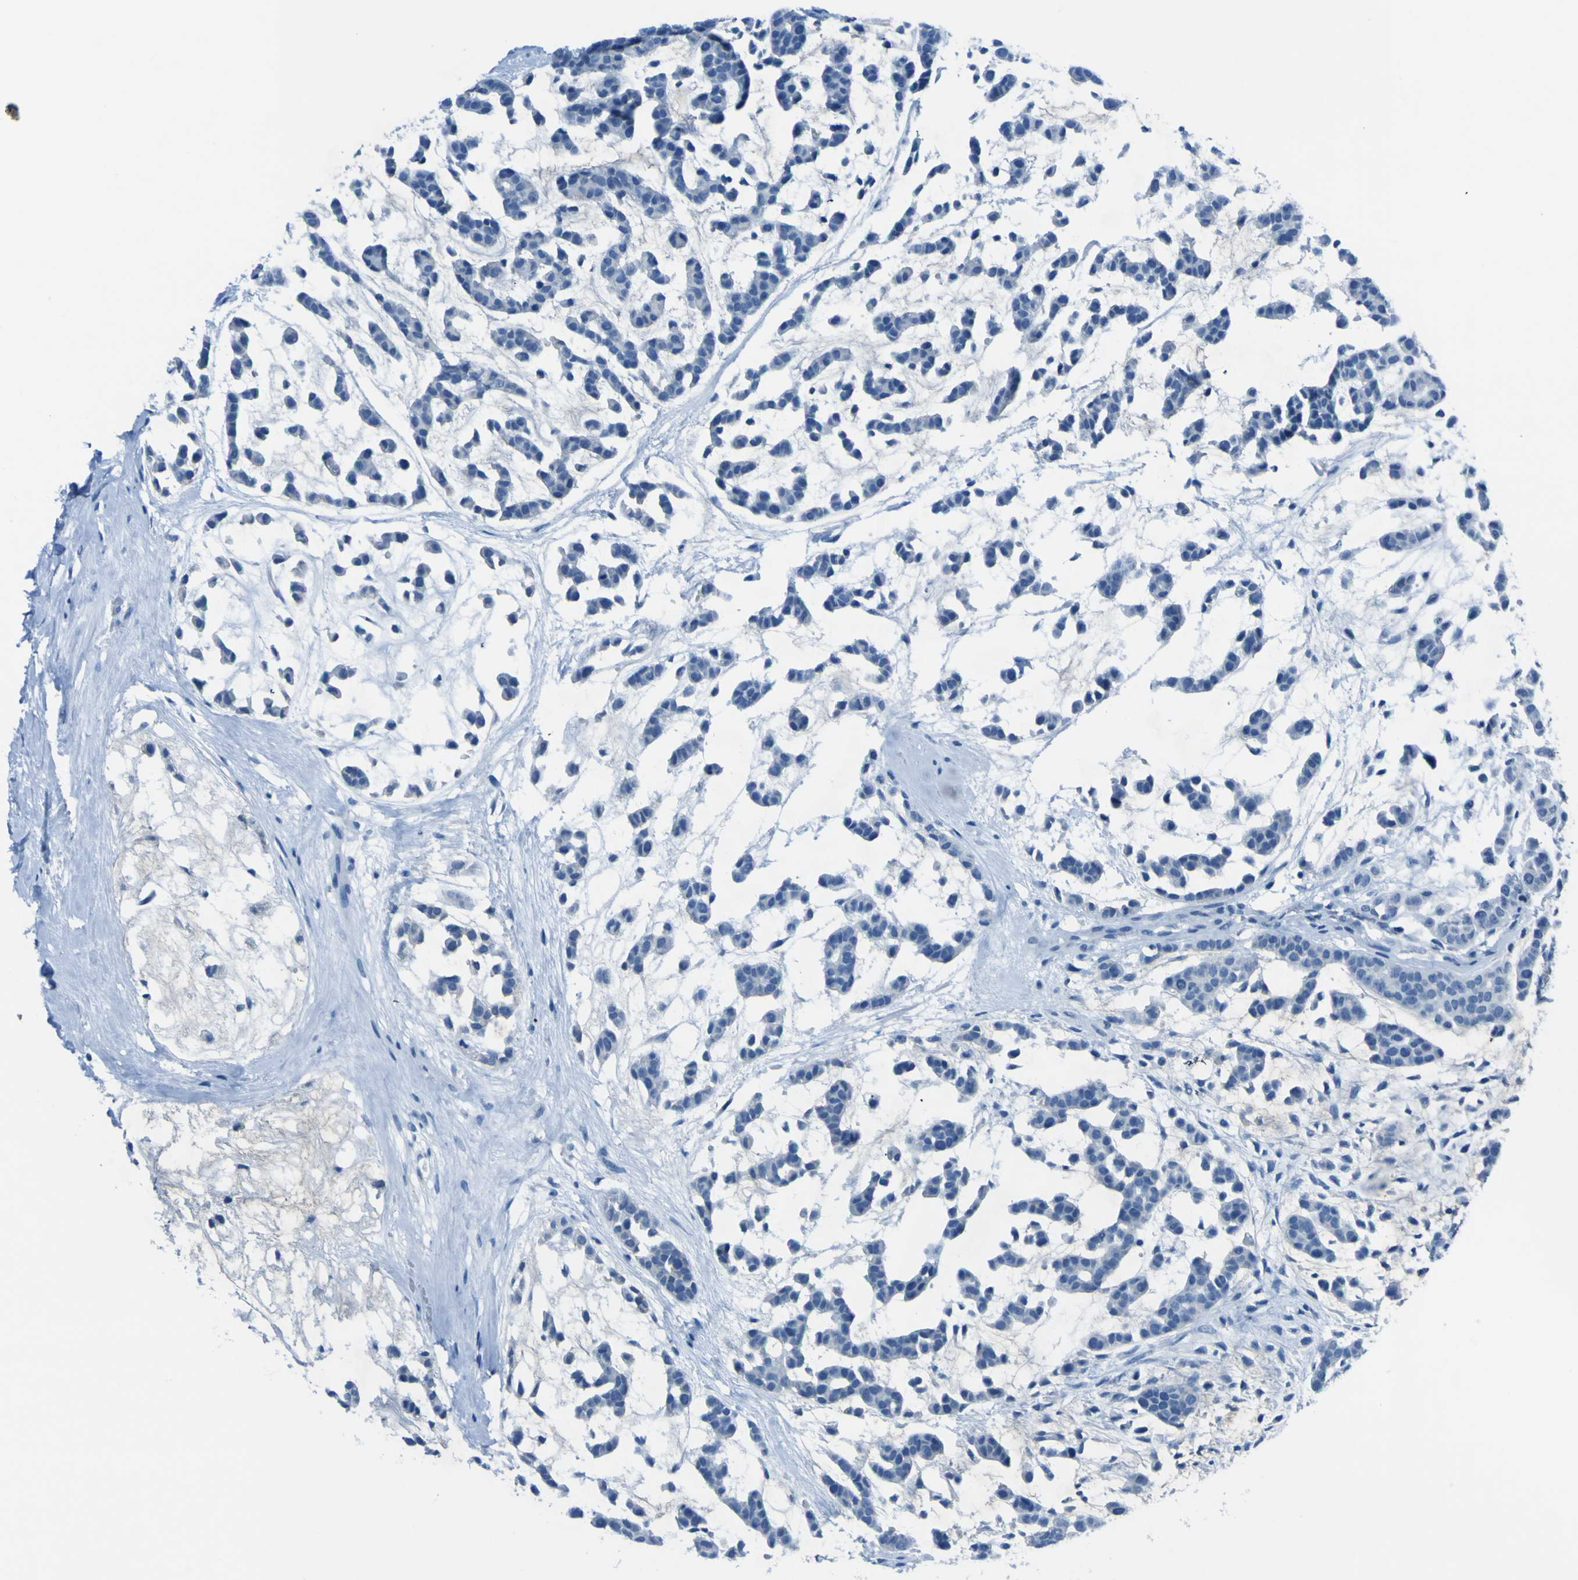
{"staining": {"intensity": "negative", "quantity": "none", "location": "none"}, "tissue": "head and neck cancer", "cell_type": "Tumor cells", "image_type": "cancer", "snomed": [{"axis": "morphology", "description": "Adenocarcinoma, NOS"}, {"axis": "morphology", "description": "Adenoma, NOS"}, {"axis": "topography", "description": "Head-Neck"}], "caption": "Adenoma (head and neck) stained for a protein using immunohistochemistry (IHC) demonstrates no positivity tumor cells.", "gene": "PHKG1", "patient": {"sex": "female", "age": 55}}